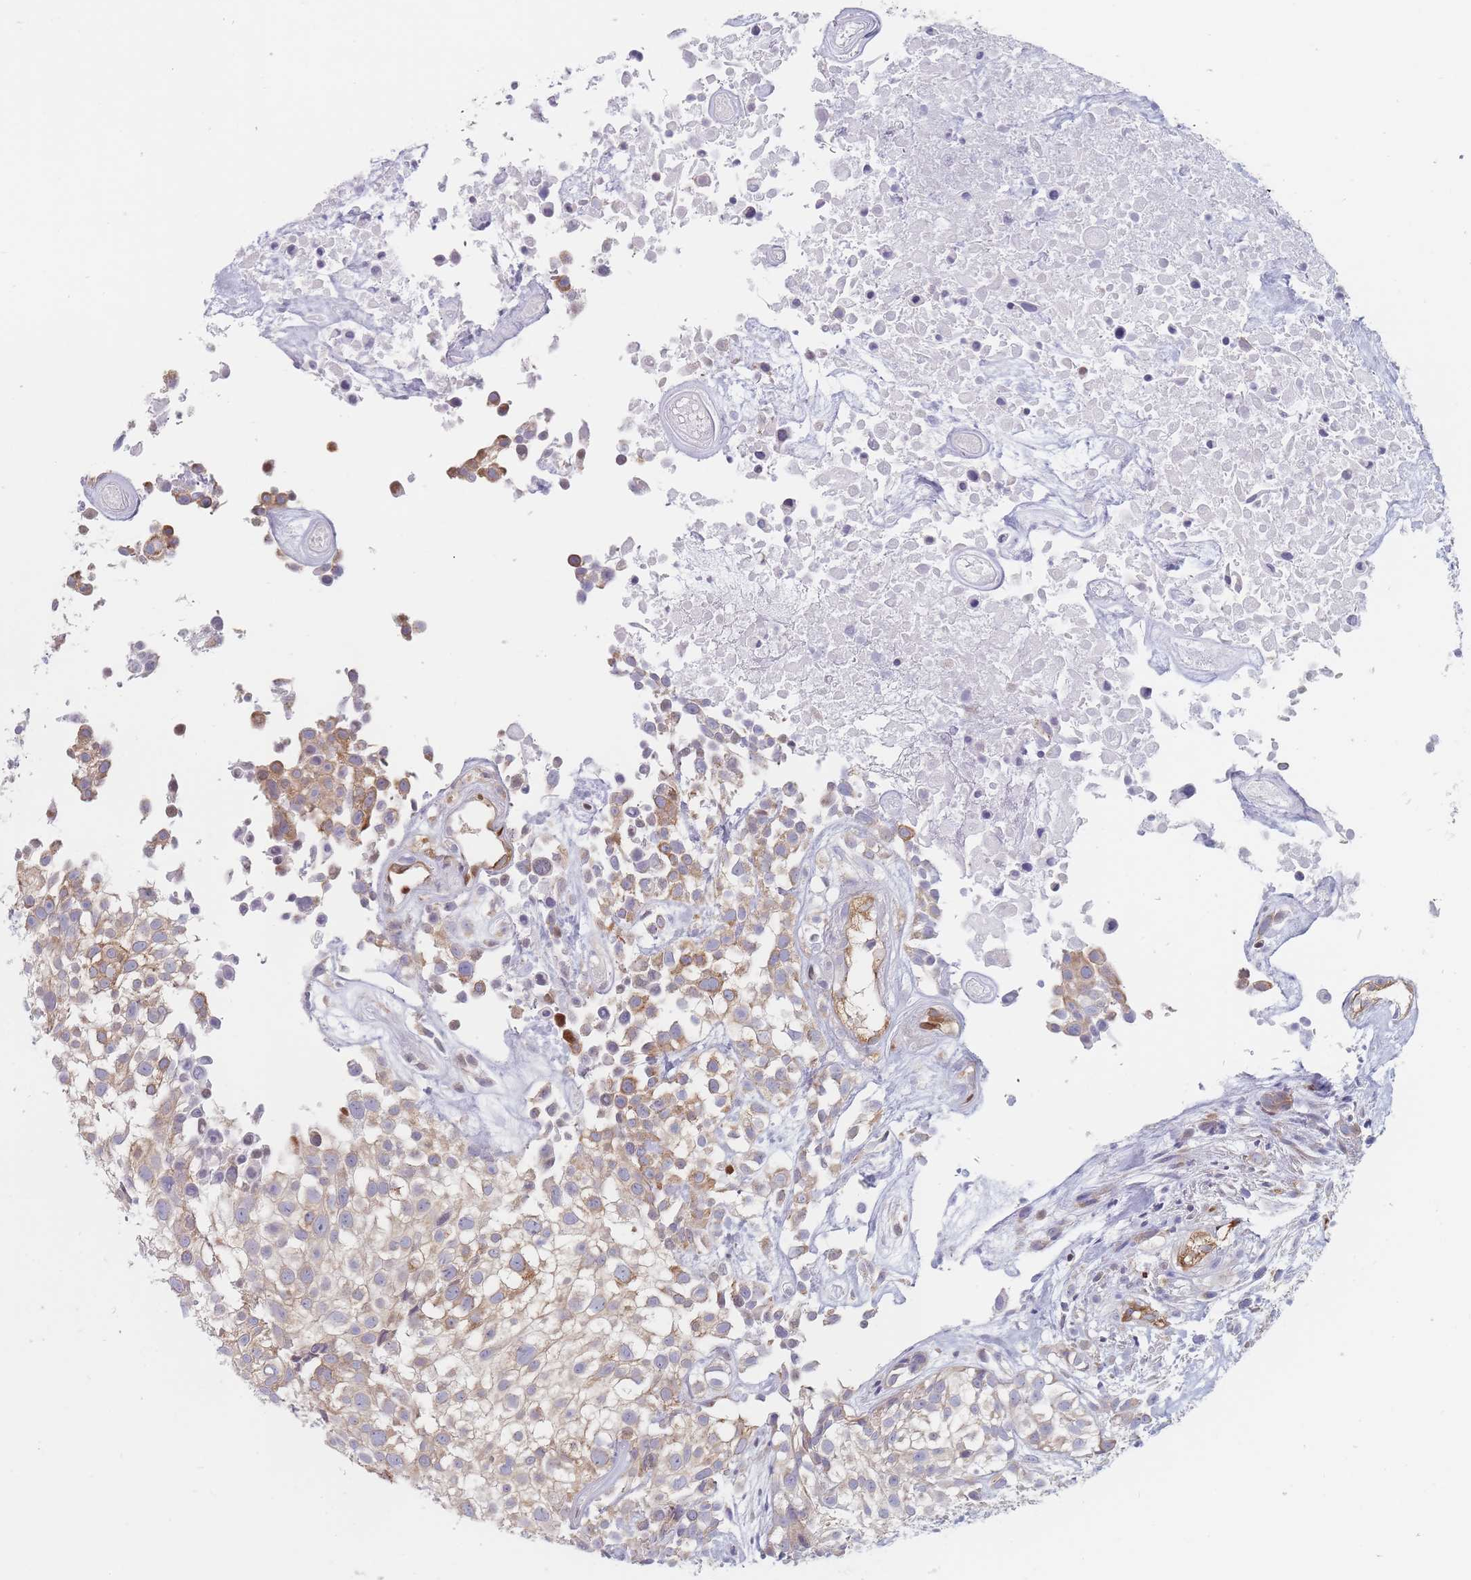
{"staining": {"intensity": "moderate", "quantity": "25%-75%", "location": "cytoplasmic/membranous"}, "tissue": "urothelial cancer", "cell_type": "Tumor cells", "image_type": "cancer", "snomed": [{"axis": "morphology", "description": "Urothelial carcinoma, High grade"}, {"axis": "topography", "description": "Urinary bladder"}], "caption": "IHC (DAB) staining of high-grade urothelial carcinoma displays moderate cytoplasmic/membranous protein staining in about 25%-75% of tumor cells. (IHC, brightfield microscopy, high magnification).", "gene": "MAP1S", "patient": {"sex": "male", "age": 56}}